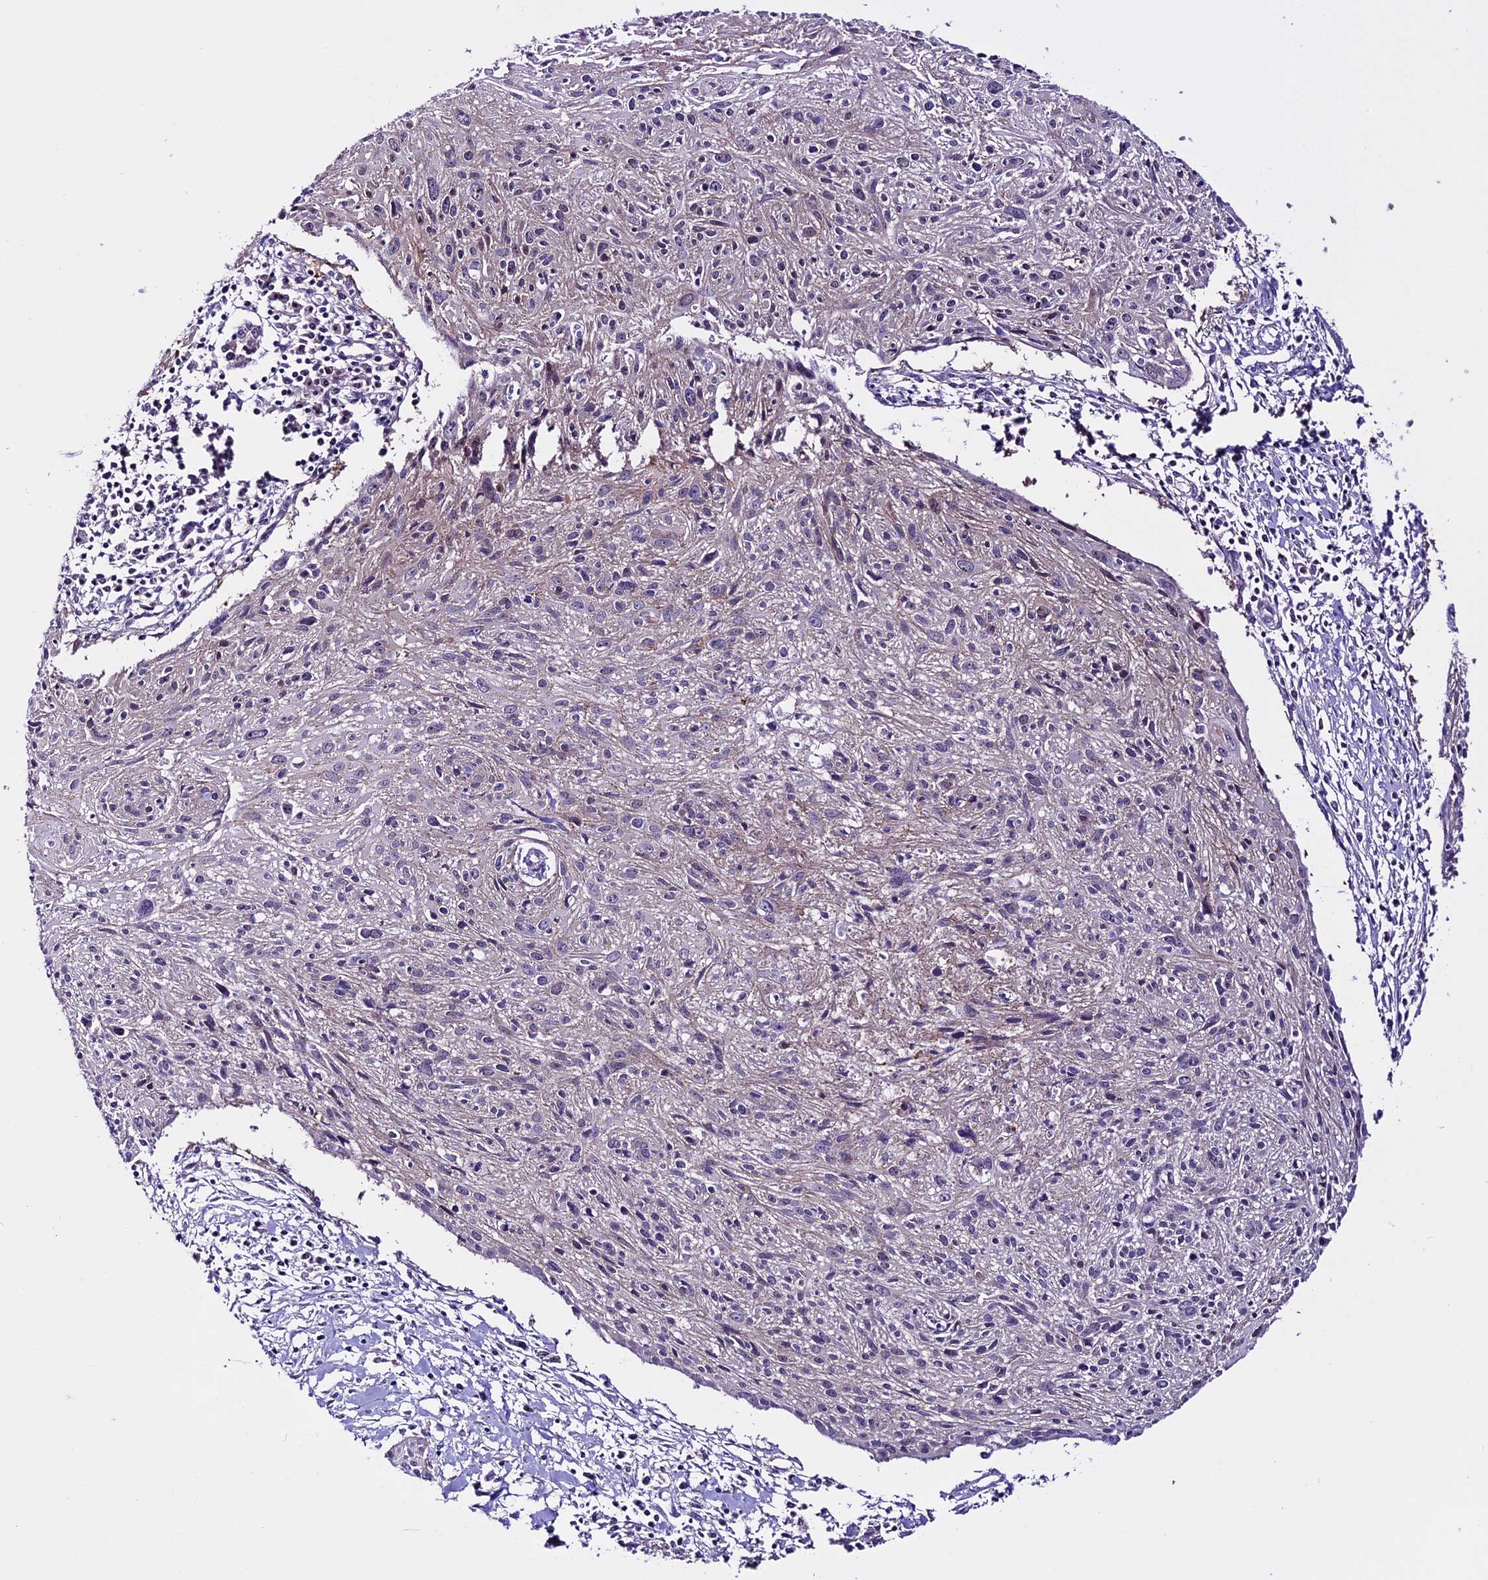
{"staining": {"intensity": "negative", "quantity": "none", "location": "none"}, "tissue": "cervical cancer", "cell_type": "Tumor cells", "image_type": "cancer", "snomed": [{"axis": "morphology", "description": "Squamous cell carcinoma, NOS"}, {"axis": "topography", "description": "Cervix"}], "caption": "The IHC image has no significant staining in tumor cells of cervical cancer tissue. The staining was performed using DAB (3,3'-diaminobenzidine) to visualize the protein expression in brown, while the nuclei were stained in blue with hematoxylin (Magnification: 20x).", "gene": "XKR7", "patient": {"sex": "female", "age": 51}}